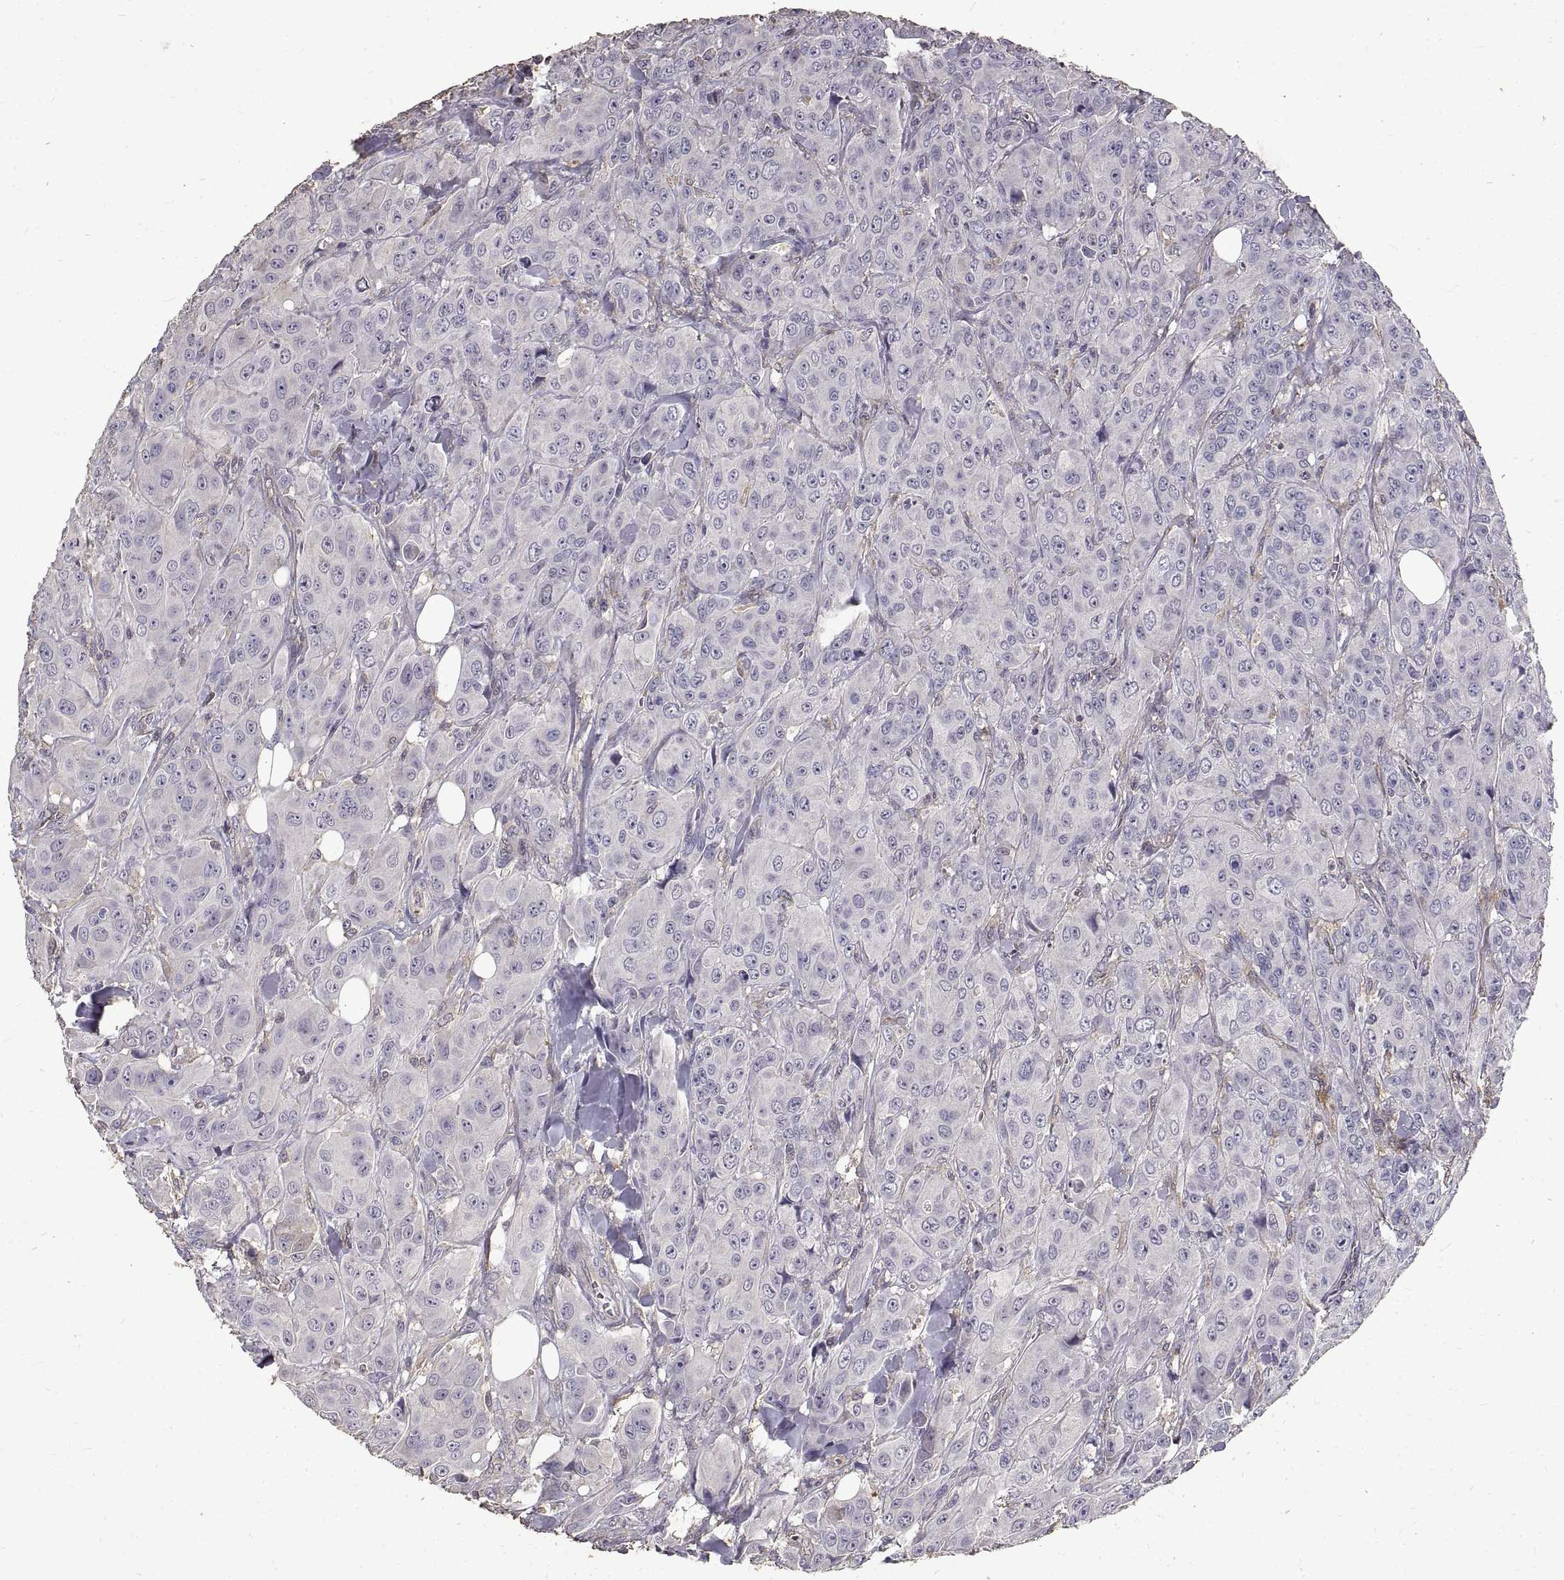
{"staining": {"intensity": "negative", "quantity": "none", "location": "none"}, "tissue": "breast cancer", "cell_type": "Tumor cells", "image_type": "cancer", "snomed": [{"axis": "morphology", "description": "Duct carcinoma"}, {"axis": "topography", "description": "Breast"}], "caption": "DAB (3,3'-diaminobenzidine) immunohistochemical staining of human invasive ductal carcinoma (breast) reveals no significant positivity in tumor cells.", "gene": "PEA15", "patient": {"sex": "female", "age": 43}}